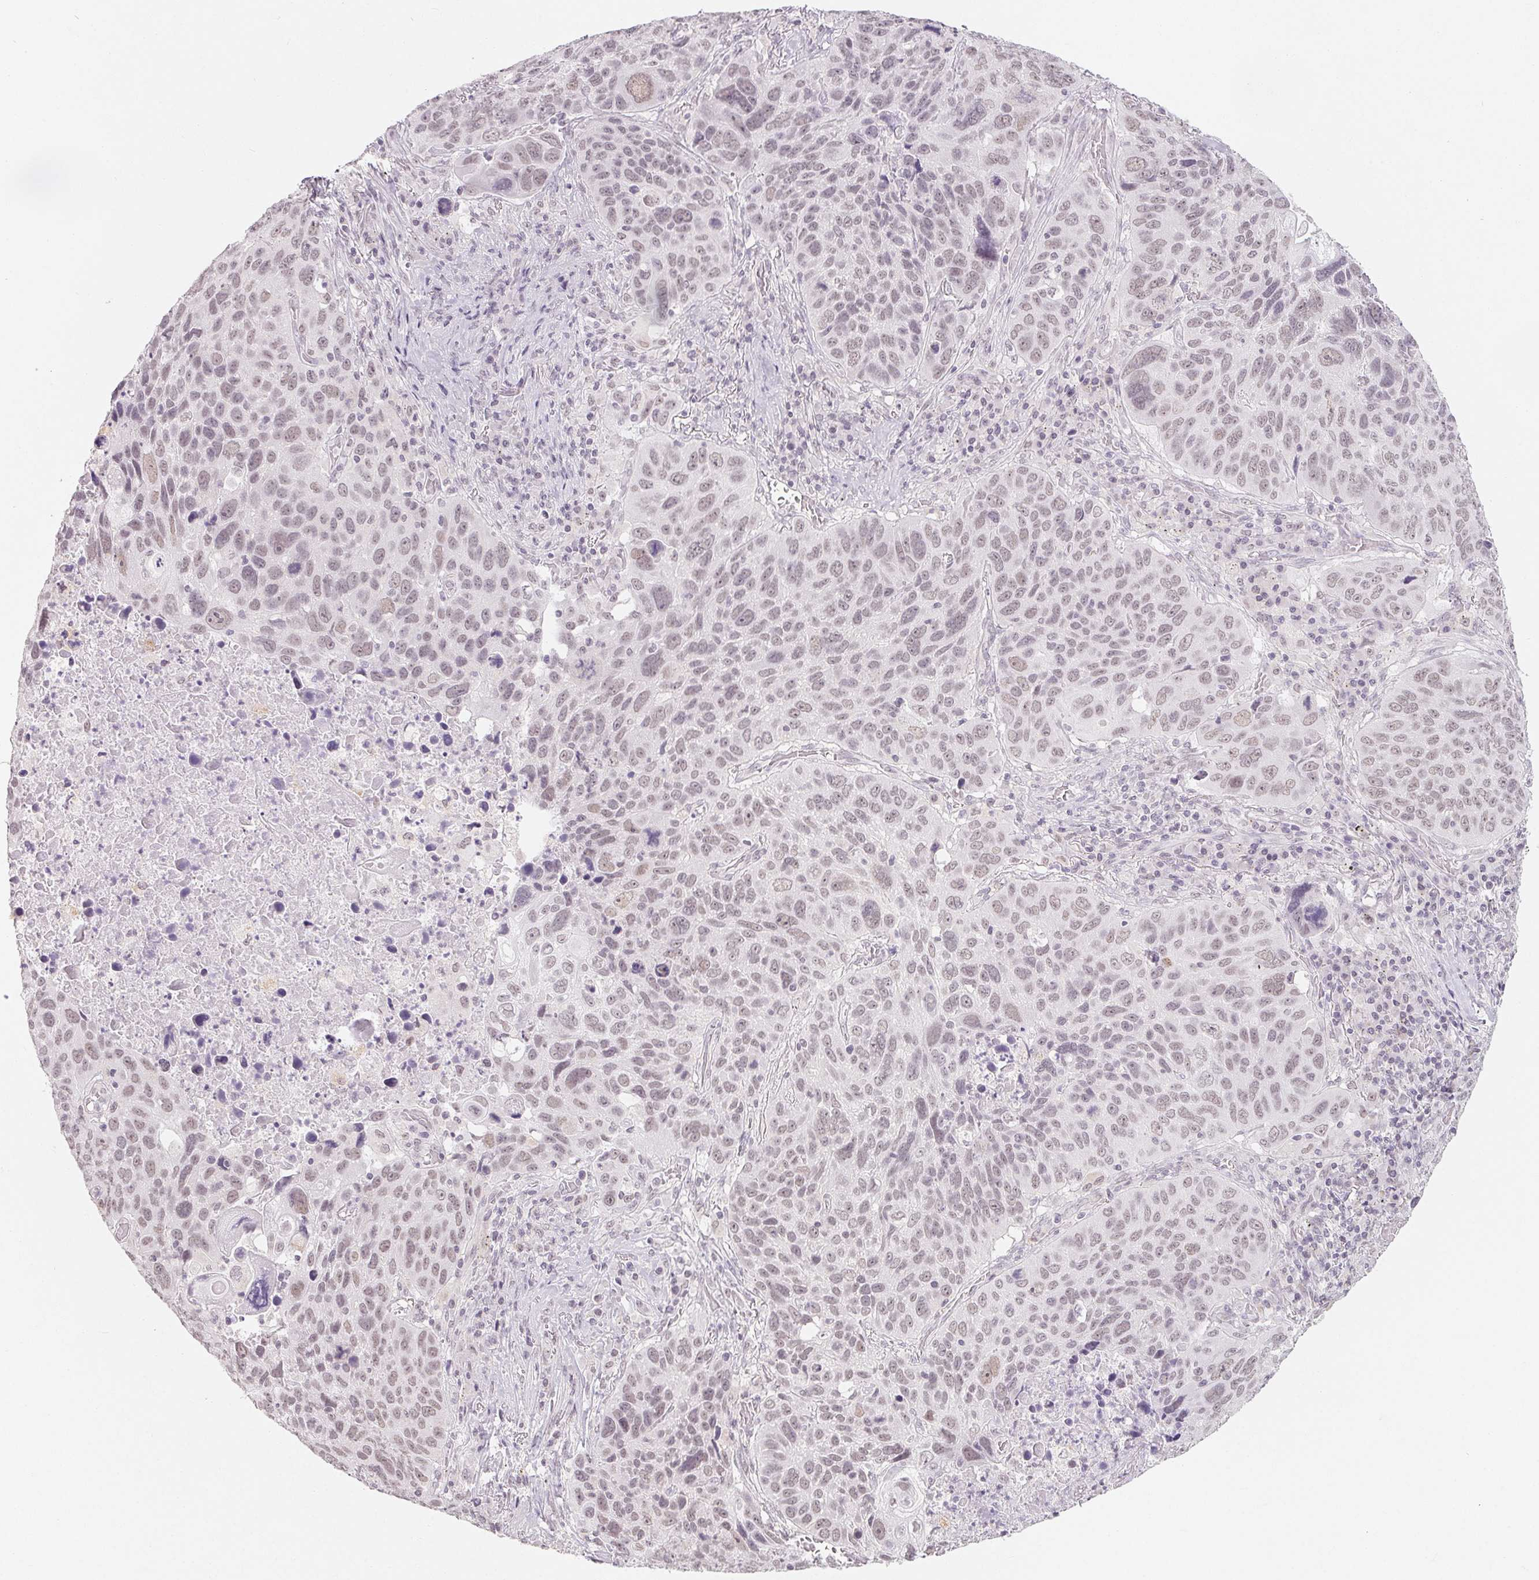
{"staining": {"intensity": "weak", "quantity": "25%-75%", "location": "nuclear"}, "tissue": "lung cancer", "cell_type": "Tumor cells", "image_type": "cancer", "snomed": [{"axis": "morphology", "description": "Squamous cell carcinoma, NOS"}, {"axis": "topography", "description": "Lung"}], "caption": "Immunohistochemical staining of squamous cell carcinoma (lung) demonstrates weak nuclear protein expression in approximately 25%-75% of tumor cells.", "gene": "NXF3", "patient": {"sex": "male", "age": 68}}